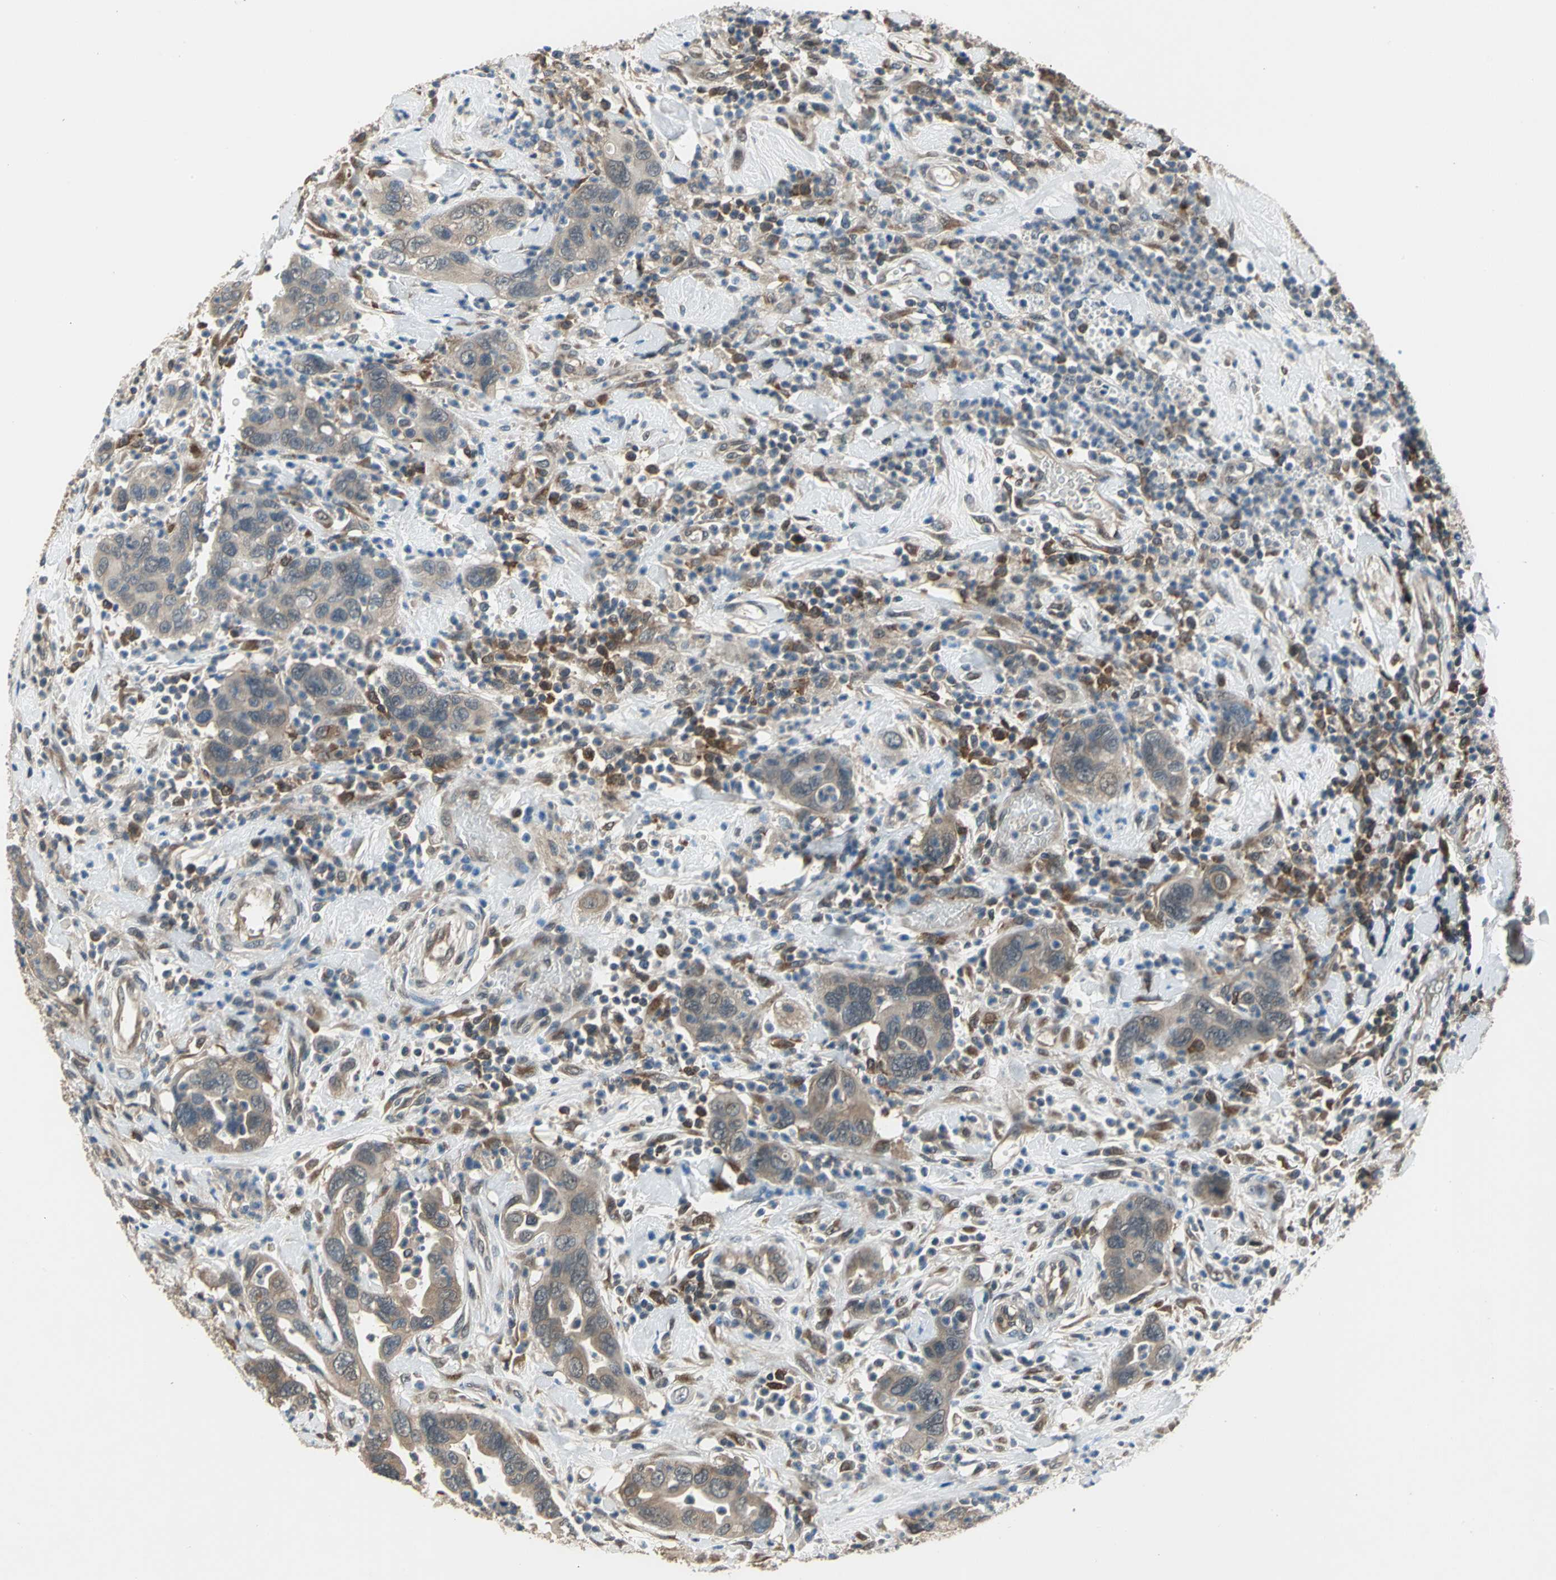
{"staining": {"intensity": "moderate", "quantity": ">75%", "location": "cytoplasmic/membranous"}, "tissue": "pancreatic cancer", "cell_type": "Tumor cells", "image_type": "cancer", "snomed": [{"axis": "morphology", "description": "Adenocarcinoma, NOS"}, {"axis": "topography", "description": "Pancreas"}], "caption": "A brown stain labels moderate cytoplasmic/membranous positivity of a protein in pancreatic cancer tumor cells. Ihc stains the protein in brown and the nuclei are stained blue.", "gene": "NFKBIE", "patient": {"sex": "female", "age": 71}}